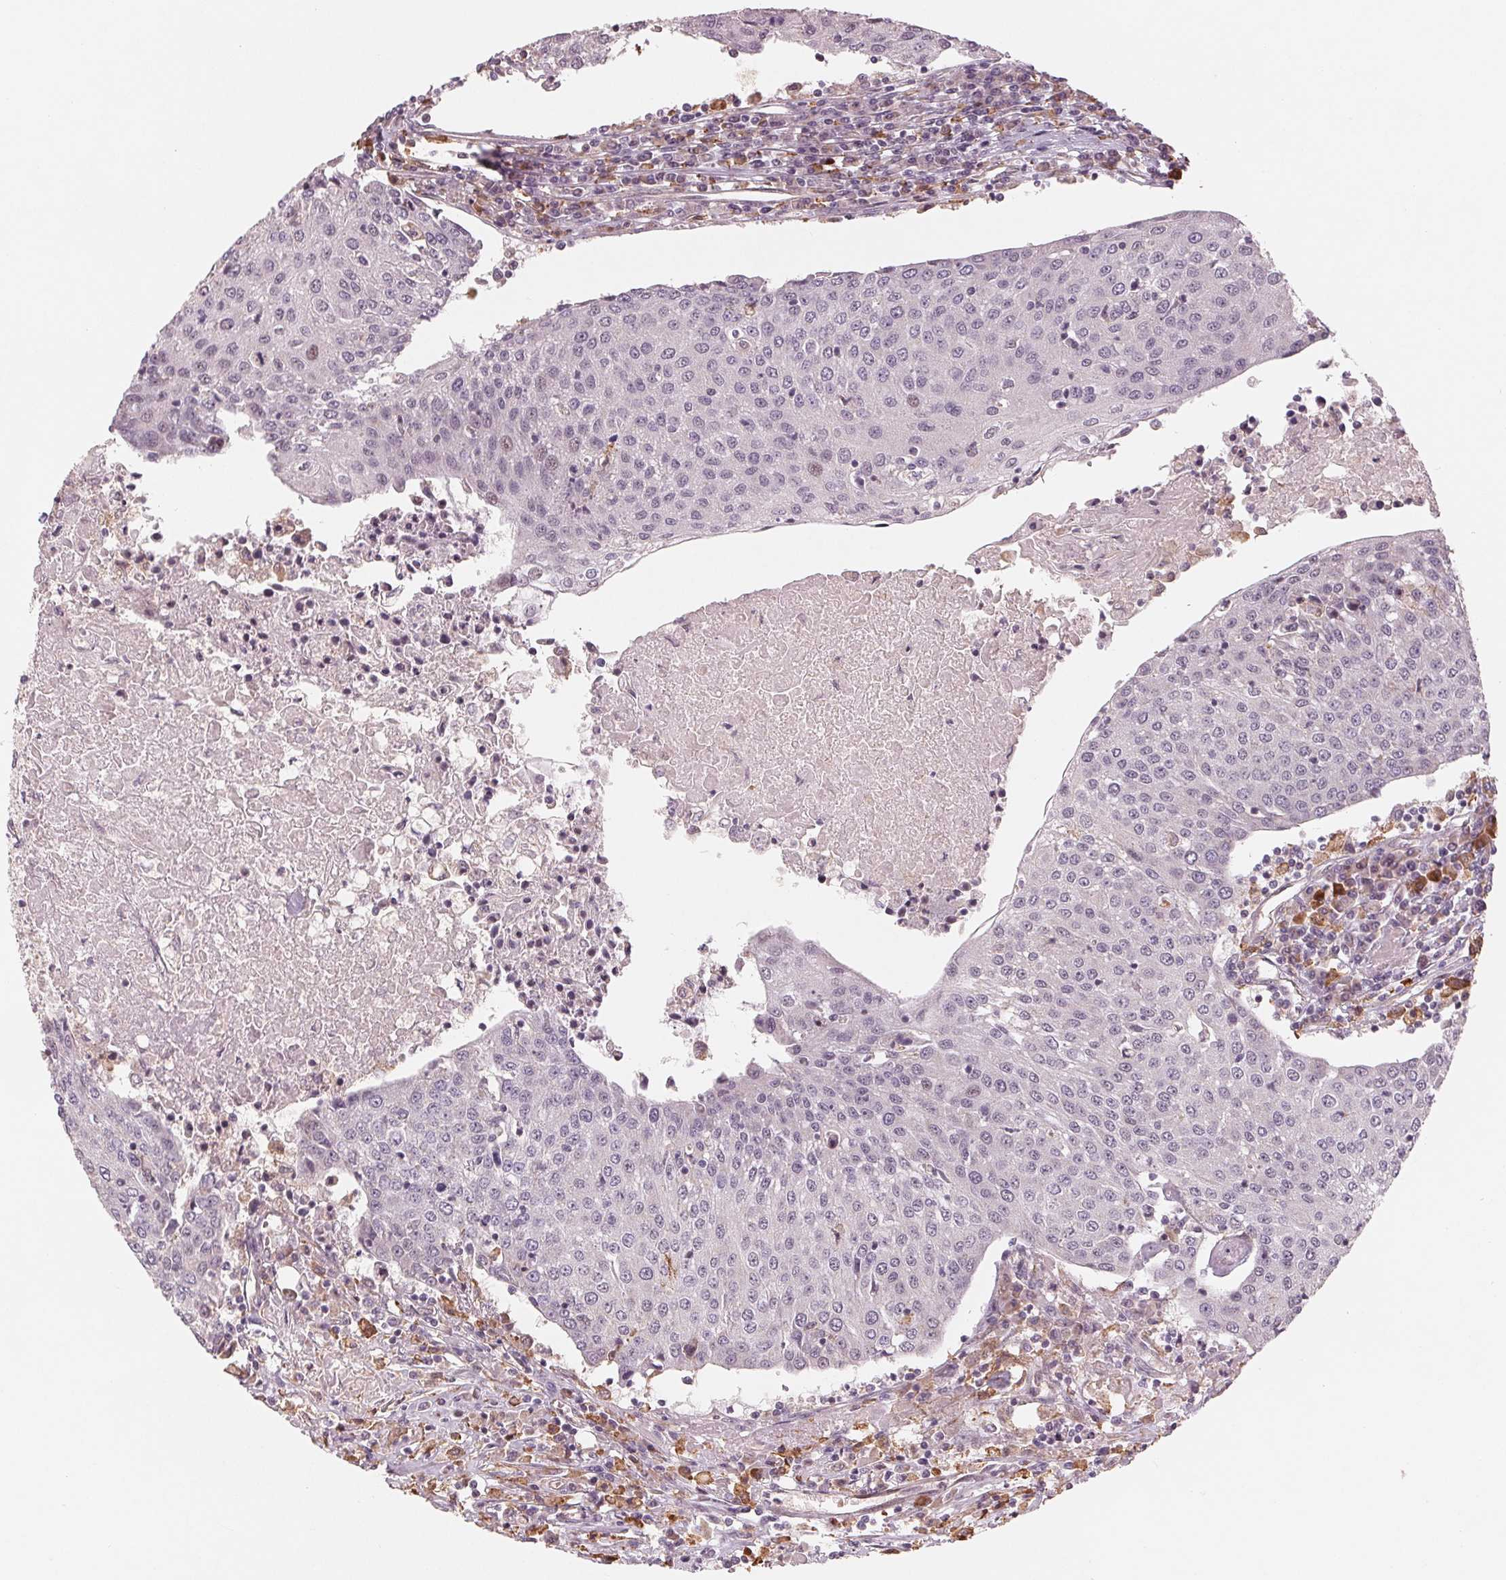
{"staining": {"intensity": "negative", "quantity": "none", "location": "none"}, "tissue": "urothelial cancer", "cell_type": "Tumor cells", "image_type": "cancer", "snomed": [{"axis": "morphology", "description": "Urothelial carcinoma, High grade"}, {"axis": "topography", "description": "Urinary bladder"}], "caption": "Human high-grade urothelial carcinoma stained for a protein using immunohistochemistry reveals no expression in tumor cells.", "gene": "IL9R", "patient": {"sex": "female", "age": 85}}